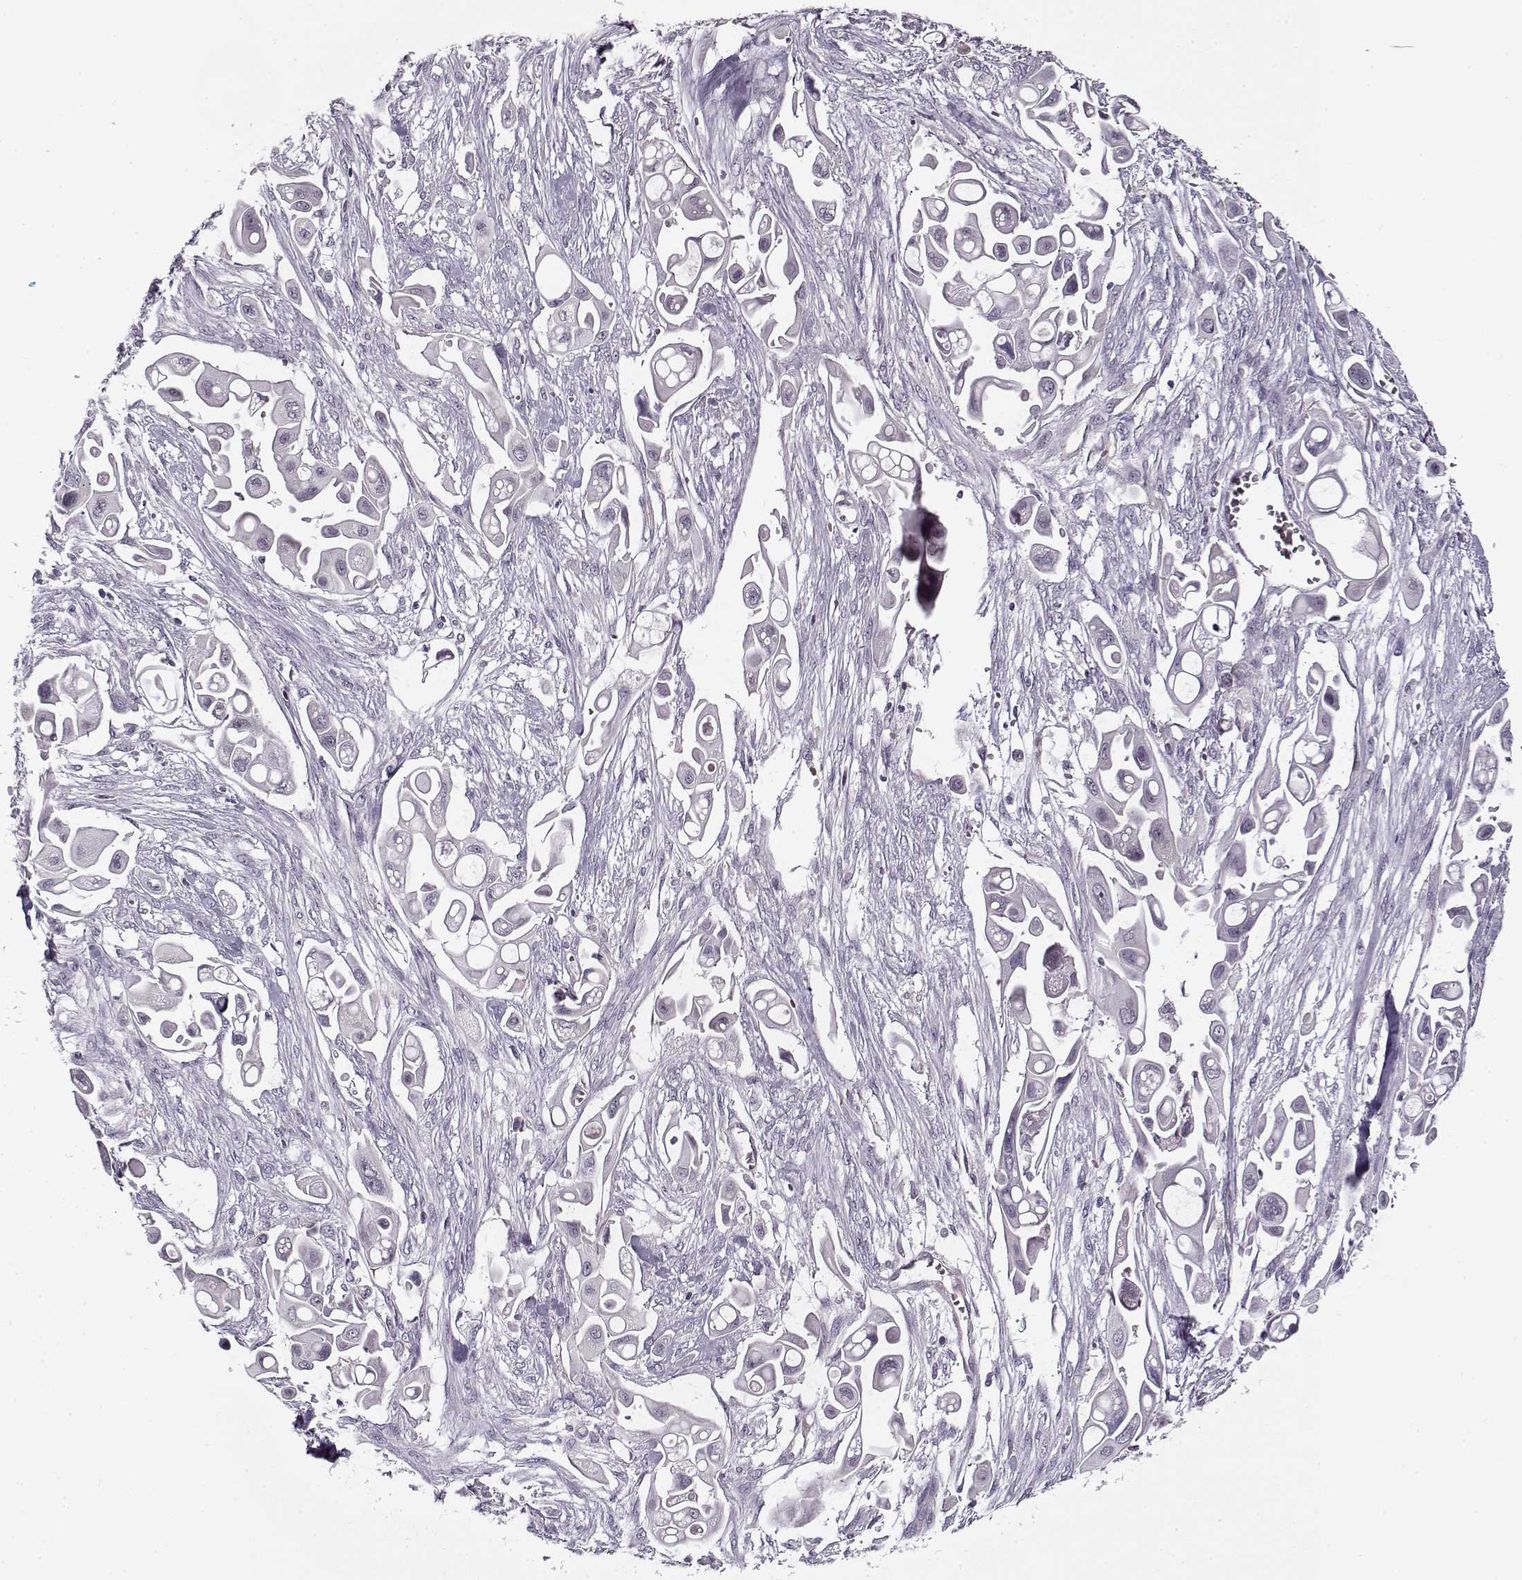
{"staining": {"intensity": "negative", "quantity": "none", "location": "none"}, "tissue": "pancreatic cancer", "cell_type": "Tumor cells", "image_type": "cancer", "snomed": [{"axis": "morphology", "description": "Adenocarcinoma, NOS"}, {"axis": "topography", "description": "Pancreas"}], "caption": "Tumor cells show no significant protein expression in pancreatic adenocarcinoma. (DAB IHC with hematoxylin counter stain).", "gene": "PNMT", "patient": {"sex": "male", "age": 50}}